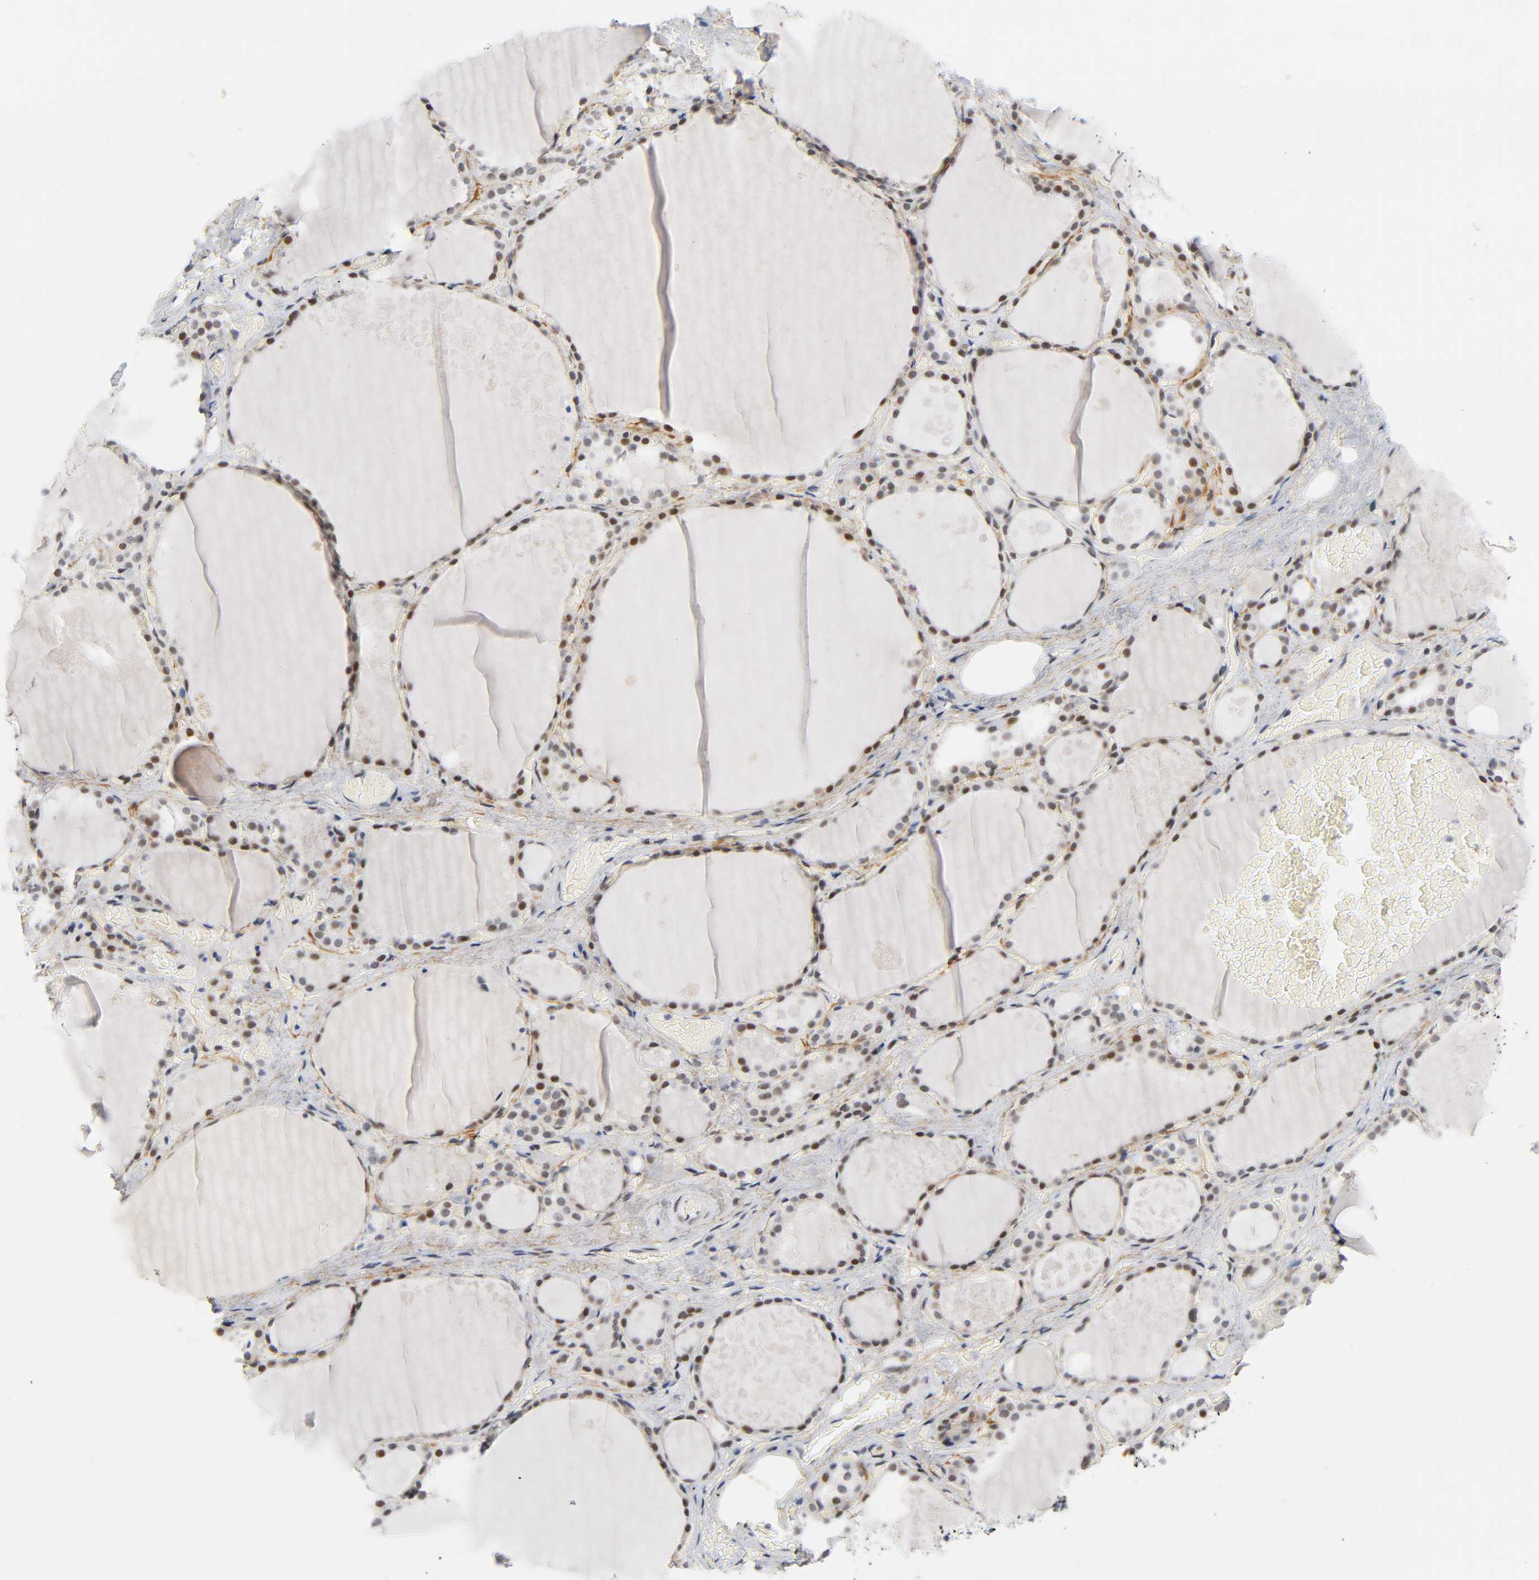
{"staining": {"intensity": "moderate", "quantity": ">75%", "location": "nuclear"}, "tissue": "thyroid gland", "cell_type": "Glandular cells", "image_type": "normal", "snomed": [{"axis": "morphology", "description": "Normal tissue, NOS"}, {"axis": "topography", "description": "Thyroid gland"}], "caption": "Protein expression by immunohistochemistry (IHC) shows moderate nuclear staining in about >75% of glandular cells in unremarkable thyroid gland.", "gene": "DIDO1", "patient": {"sex": "male", "age": 61}}